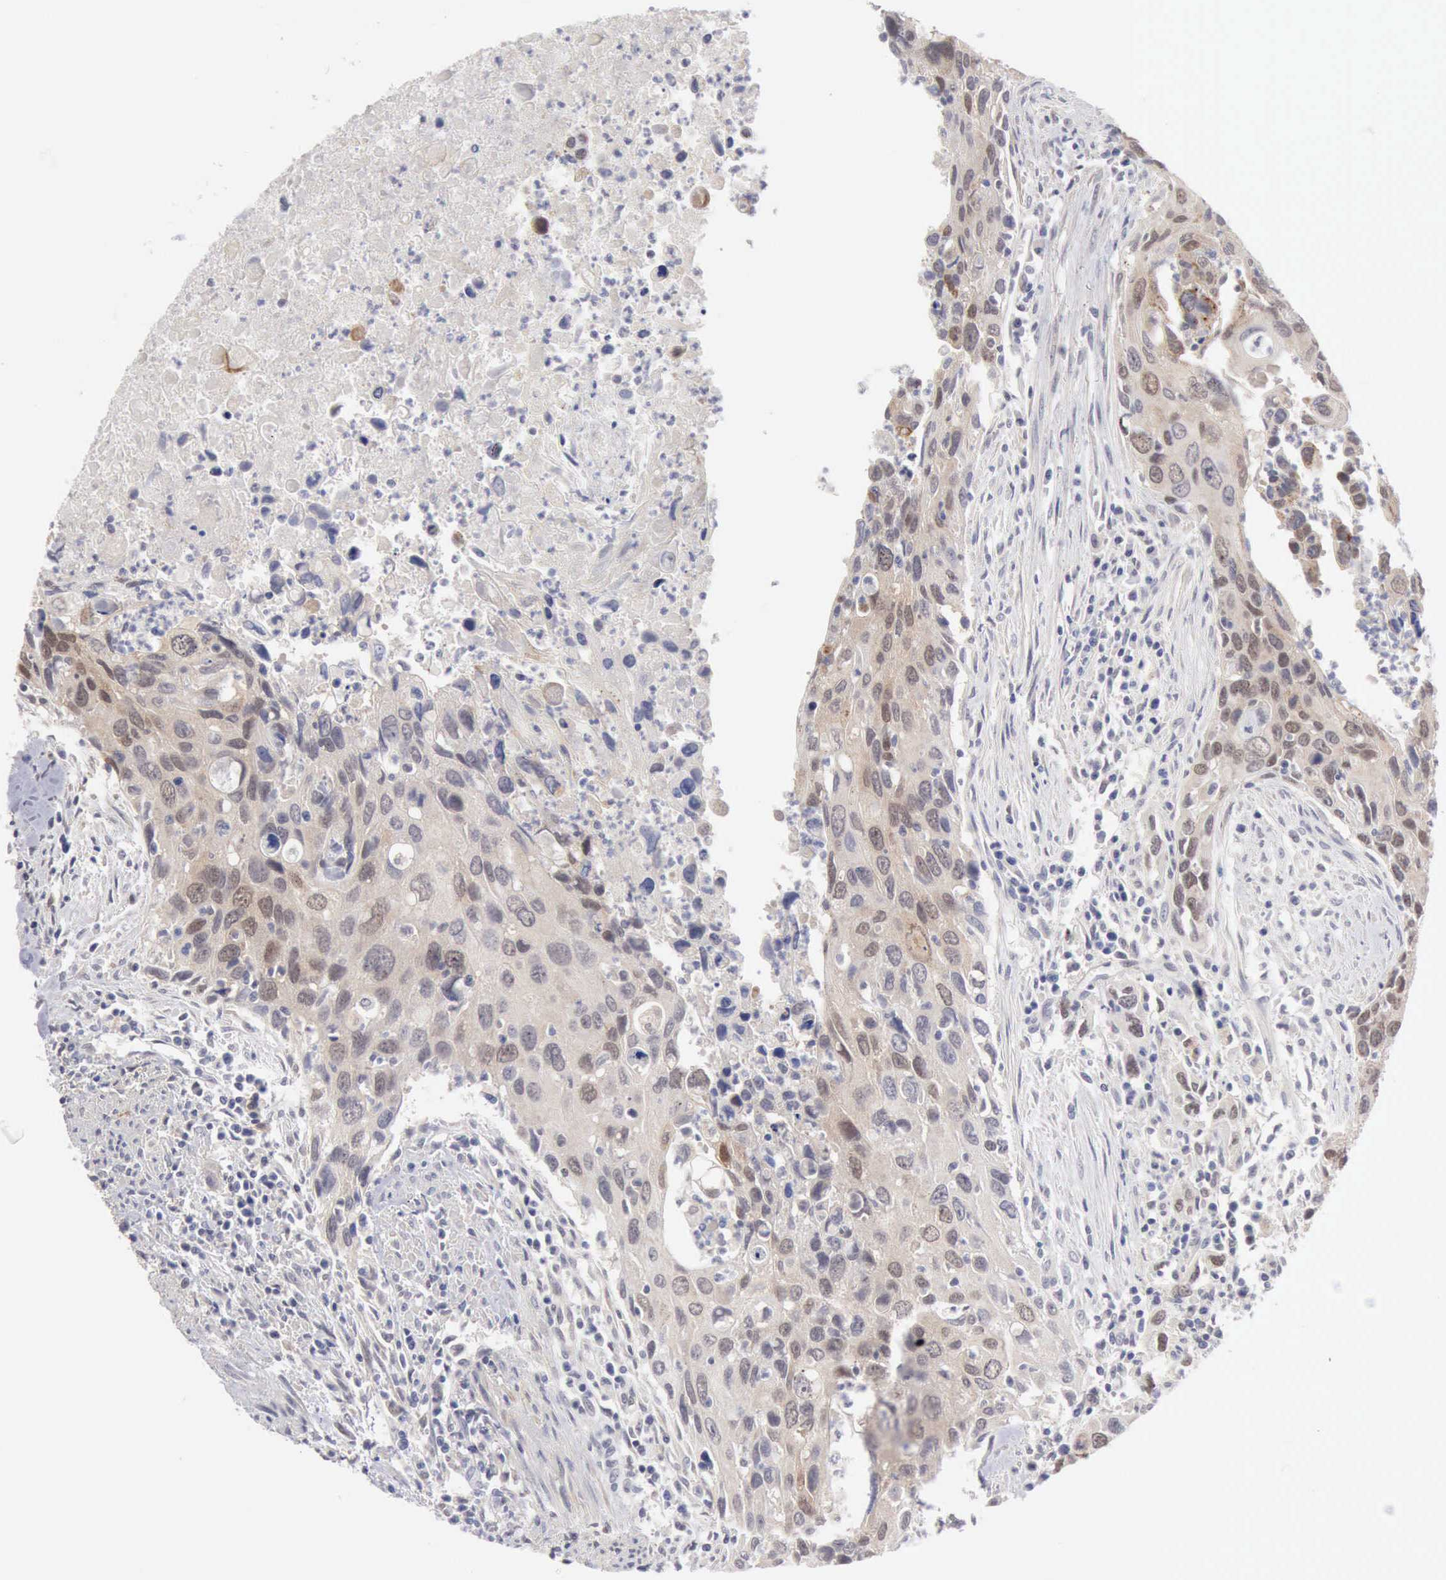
{"staining": {"intensity": "weak", "quantity": ">75%", "location": "cytoplasmic/membranous"}, "tissue": "urothelial cancer", "cell_type": "Tumor cells", "image_type": "cancer", "snomed": [{"axis": "morphology", "description": "Urothelial carcinoma, High grade"}, {"axis": "topography", "description": "Urinary bladder"}], "caption": "Weak cytoplasmic/membranous expression for a protein is seen in about >75% of tumor cells of urothelial carcinoma (high-grade) using immunohistochemistry.", "gene": "PTGR2", "patient": {"sex": "male", "age": 71}}